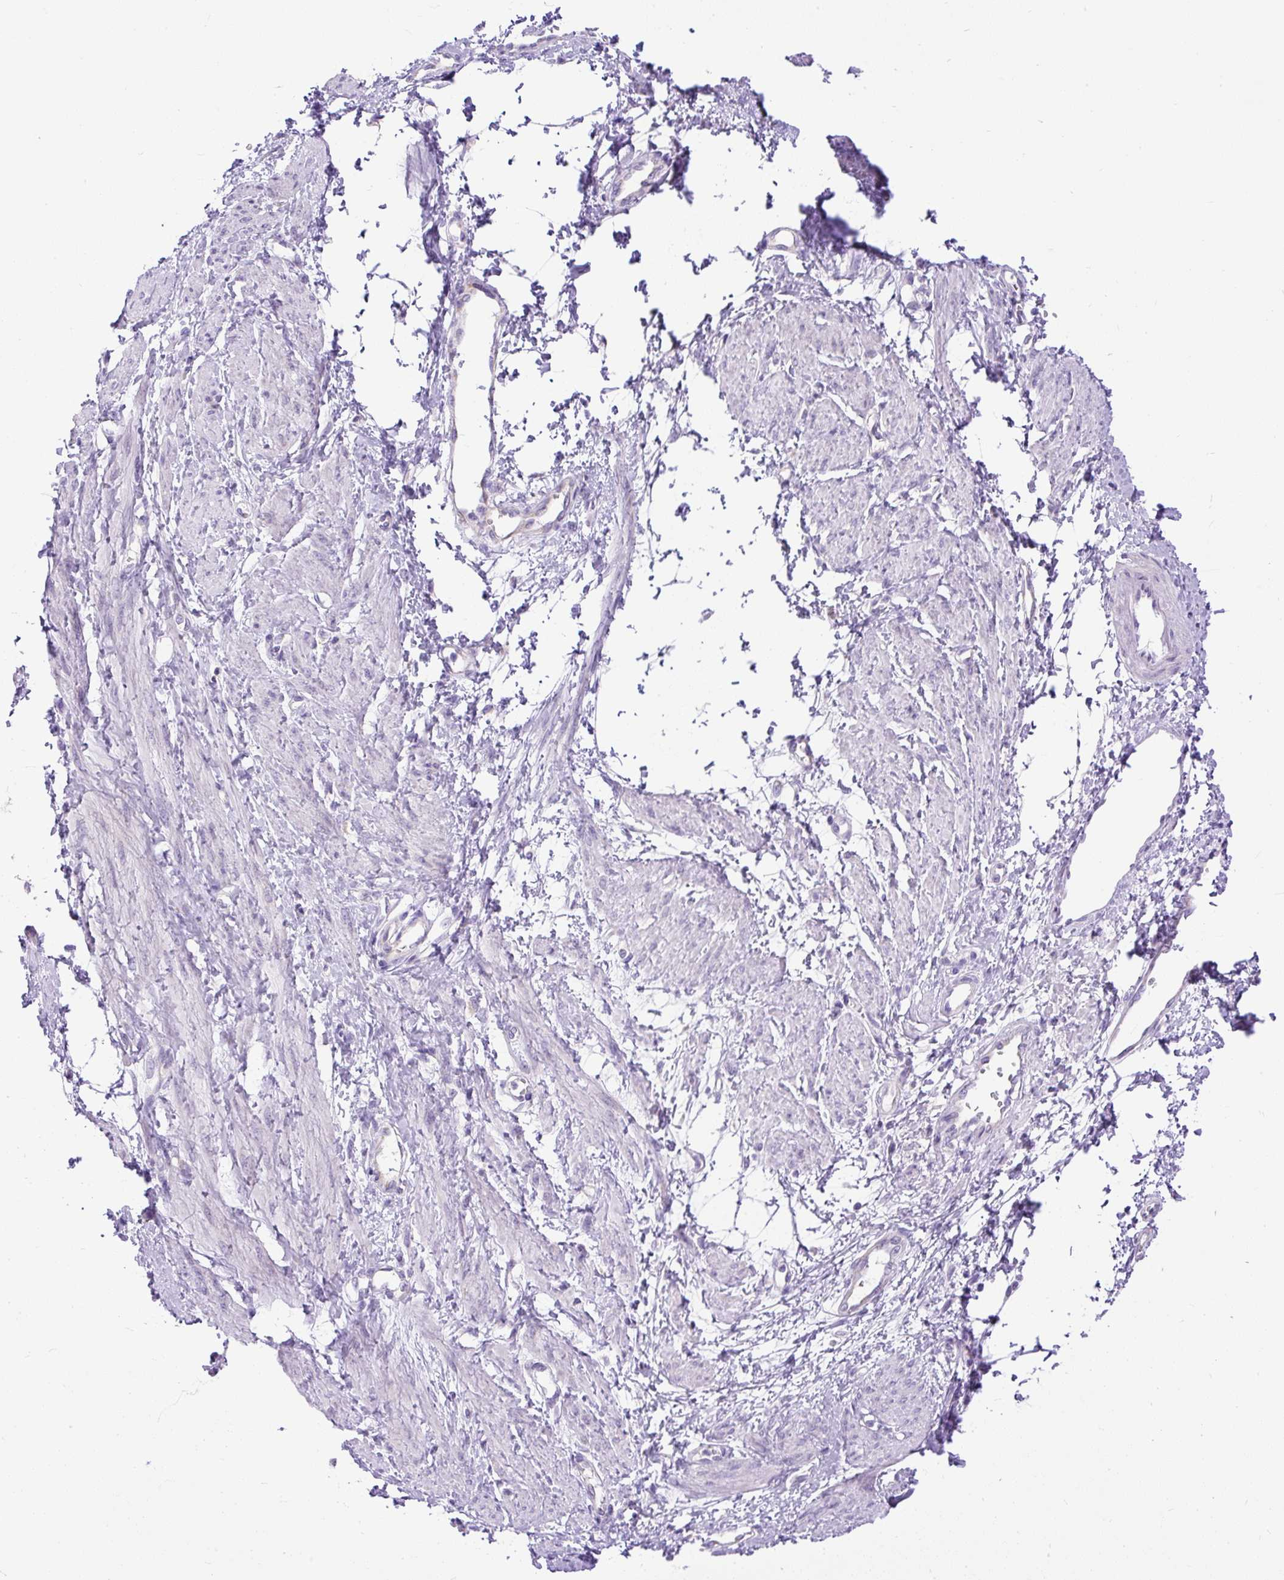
{"staining": {"intensity": "negative", "quantity": "none", "location": "none"}, "tissue": "smooth muscle", "cell_type": "Smooth muscle cells", "image_type": "normal", "snomed": [{"axis": "morphology", "description": "Normal tissue, NOS"}, {"axis": "topography", "description": "Smooth muscle"}, {"axis": "topography", "description": "Uterus"}], "caption": "There is no significant staining in smooth muscle cells of smooth muscle. (DAB (3,3'-diaminobenzidine) IHC visualized using brightfield microscopy, high magnification).", "gene": "SYBU", "patient": {"sex": "female", "age": 39}}